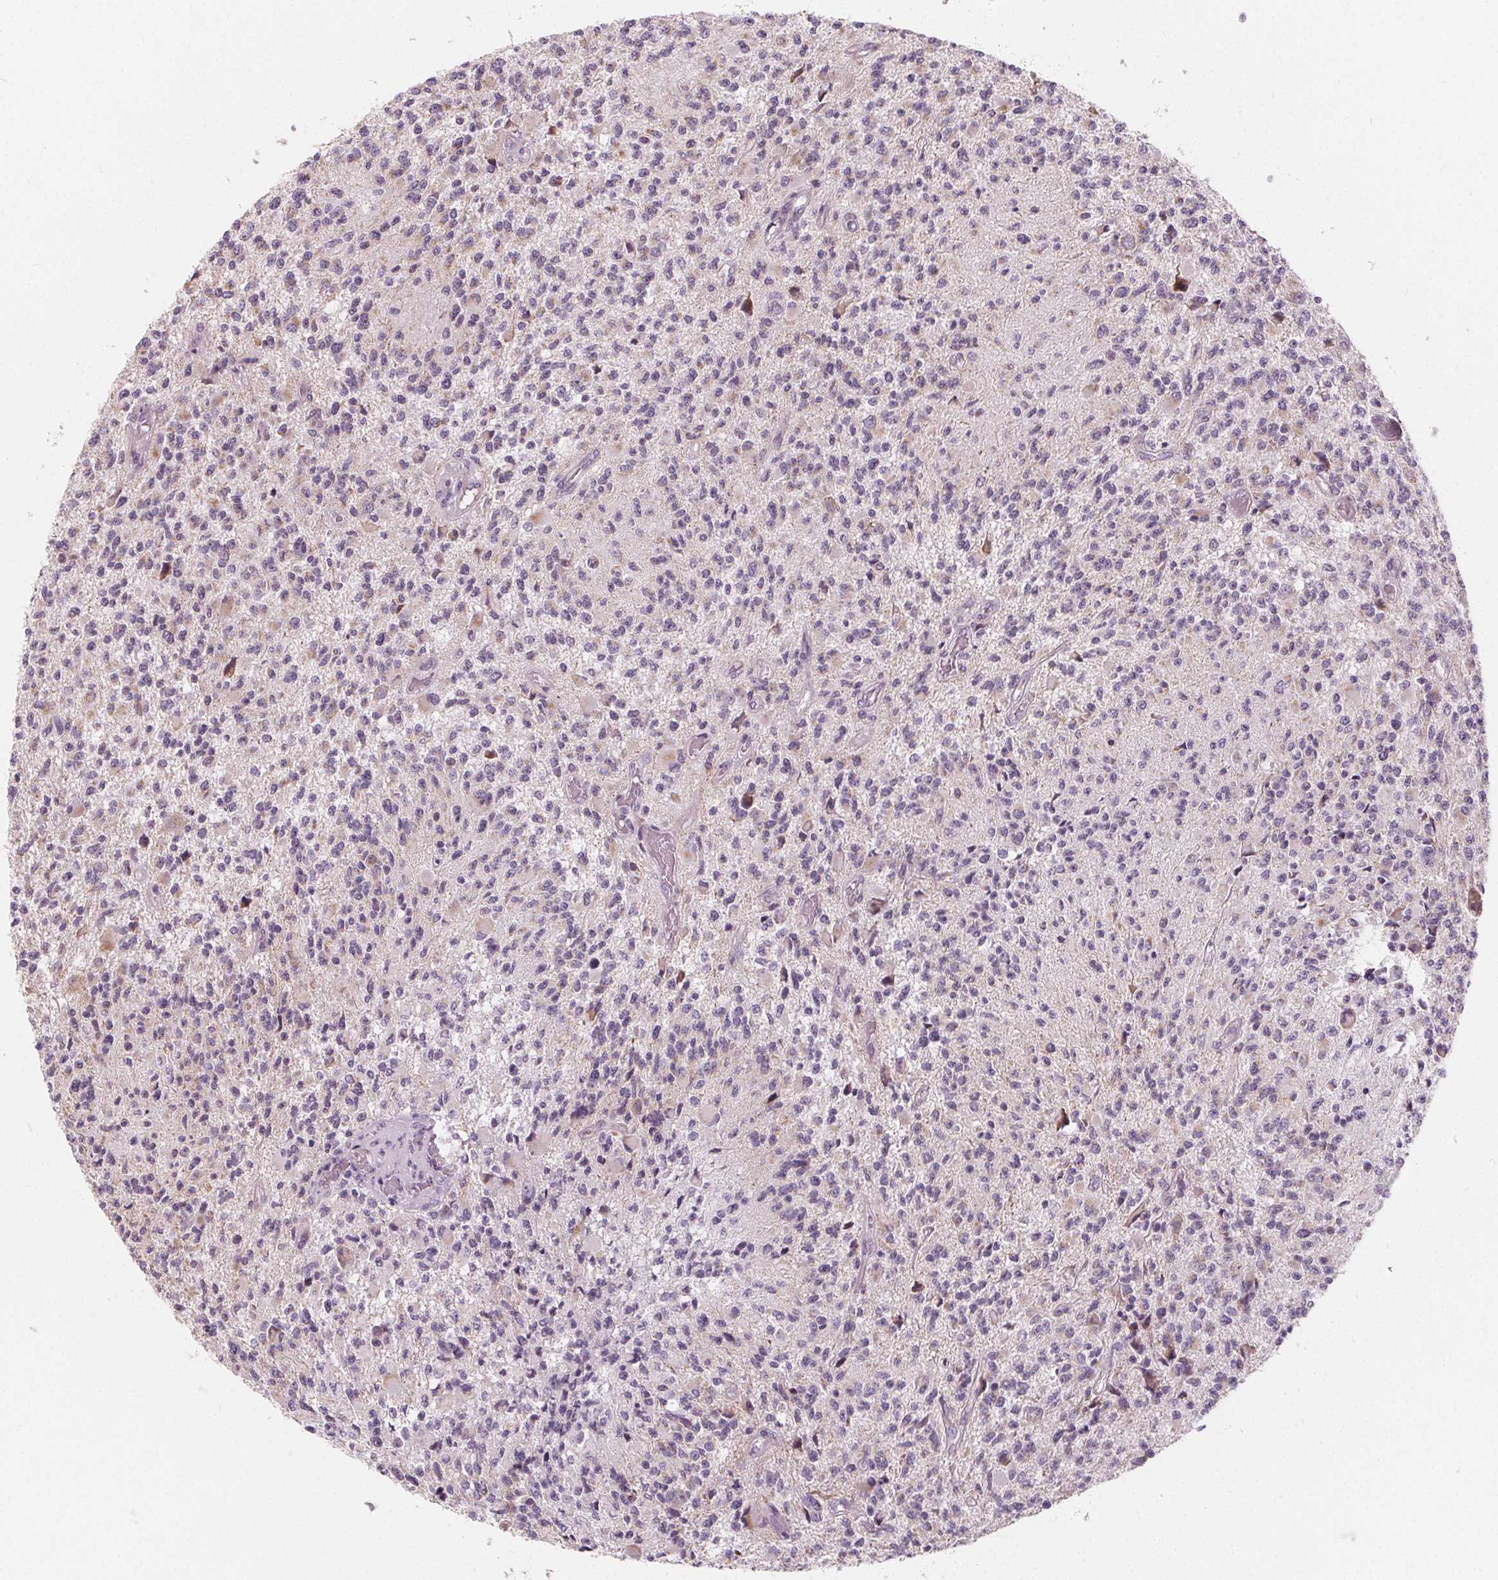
{"staining": {"intensity": "negative", "quantity": "none", "location": "none"}, "tissue": "glioma", "cell_type": "Tumor cells", "image_type": "cancer", "snomed": [{"axis": "morphology", "description": "Glioma, malignant, High grade"}, {"axis": "topography", "description": "Brain"}], "caption": "The immunohistochemistry (IHC) histopathology image has no significant positivity in tumor cells of malignant high-grade glioma tissue. (DAB immunohistochemistry (IHC), high magnification).", "gene": "NUP210L", "patient": {"sex": "female", "age": 63}}